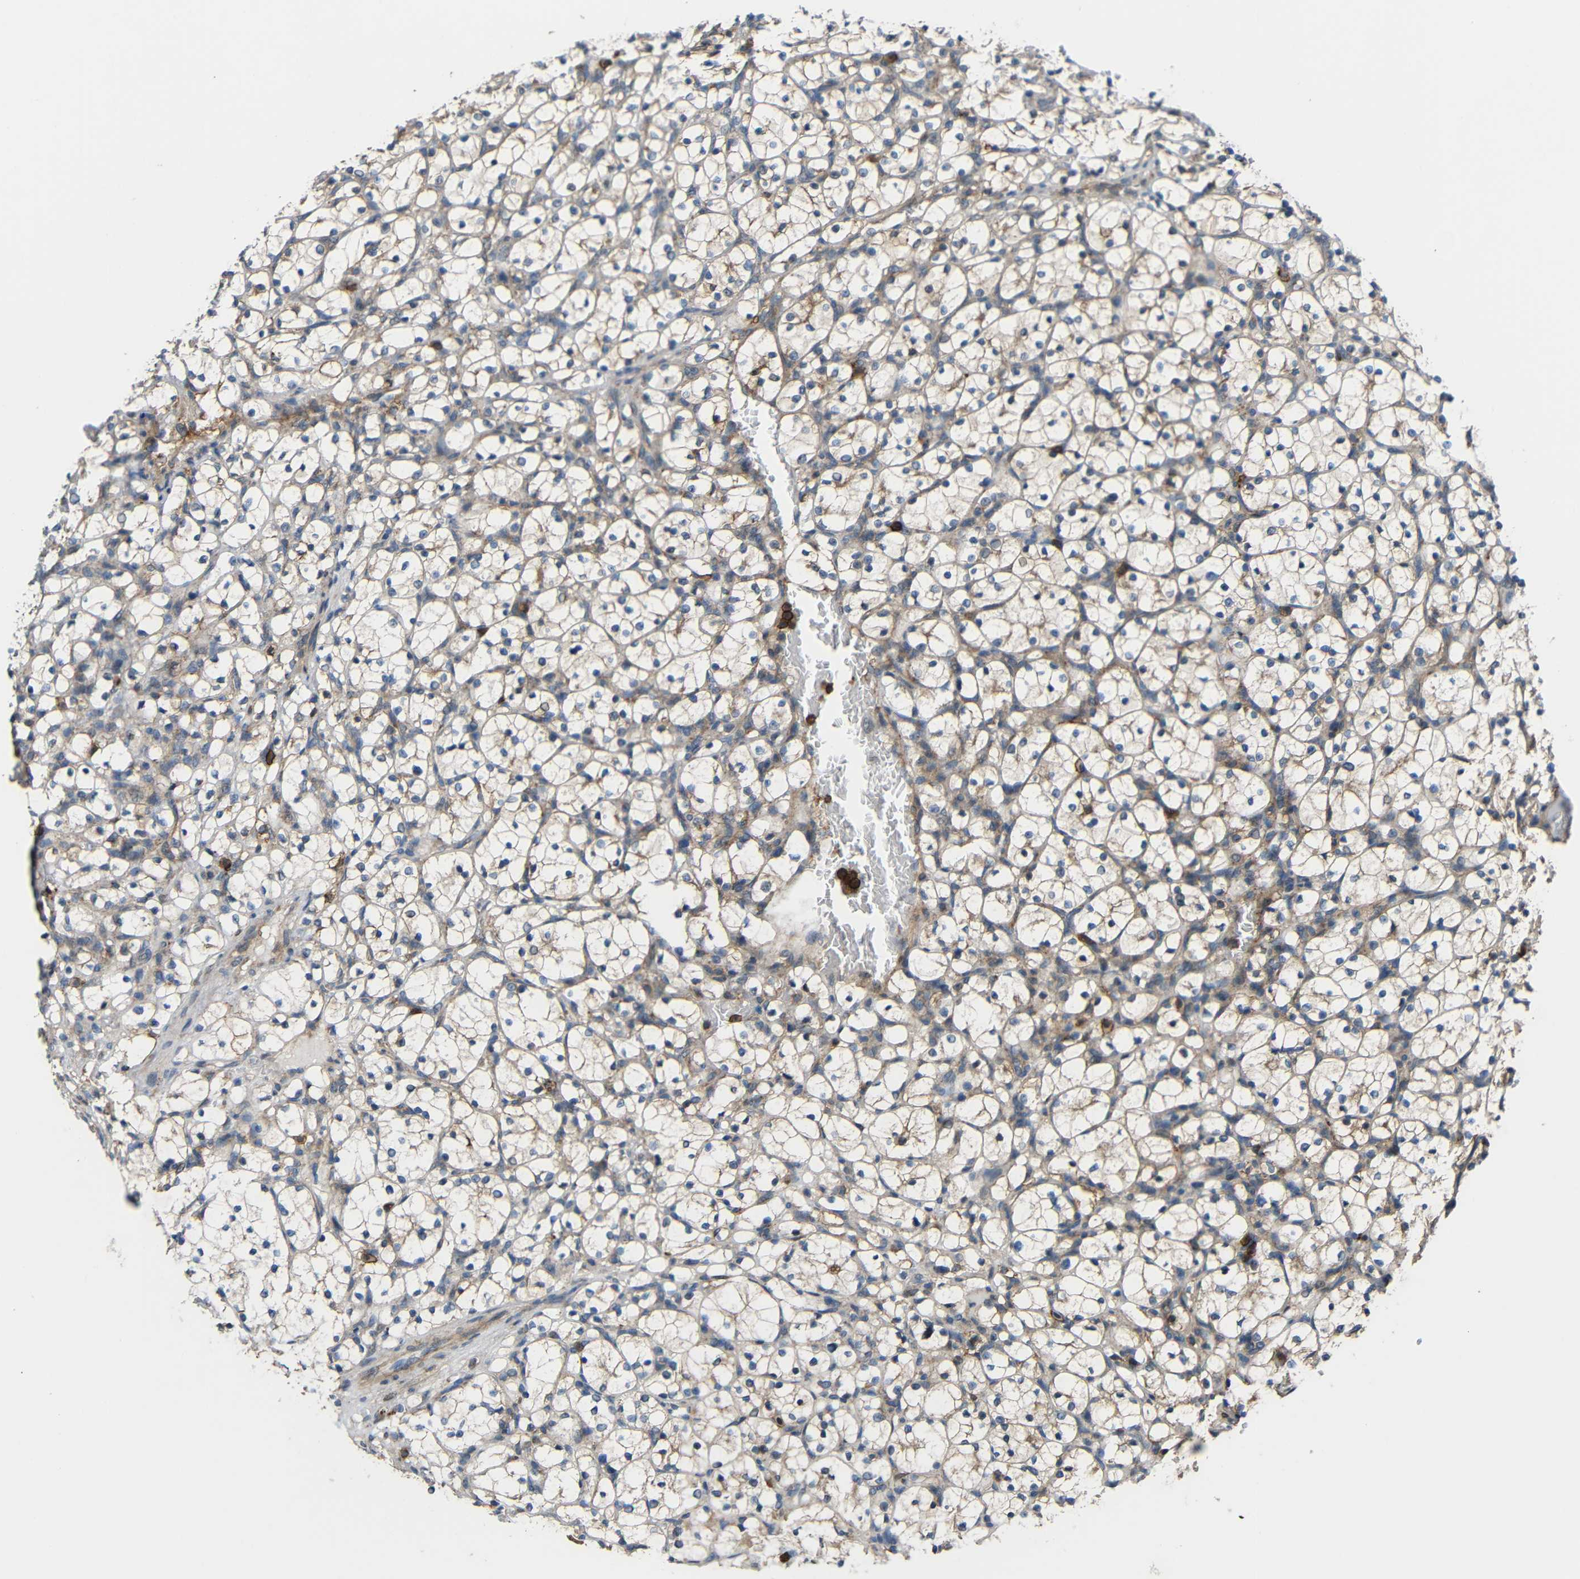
{"staining": {"intensity": "weak", "quantity": "<25%", "location": "cytoplasmic/membranous"}, "tissue": "renal cancer", "cell_type": "Tumor cells", "image_type": "cancer", "snomed": [{"axis": "morphology", "description": "Adenocarcinoma, NOS"}, {"axis": "topography", "description": "Kidney"}], "caption": "An immunohistochemistry (IHC) micrograph of renal cancer is shown. There is no staining in tumor cells of renal cancer. Brightfield microscopy of IHC stained with DAB (brown) and hematoxylin (blue), captured at high magnification.", "gene": "C1GALT1", "patient": {"sex": "female", "age": 69}}